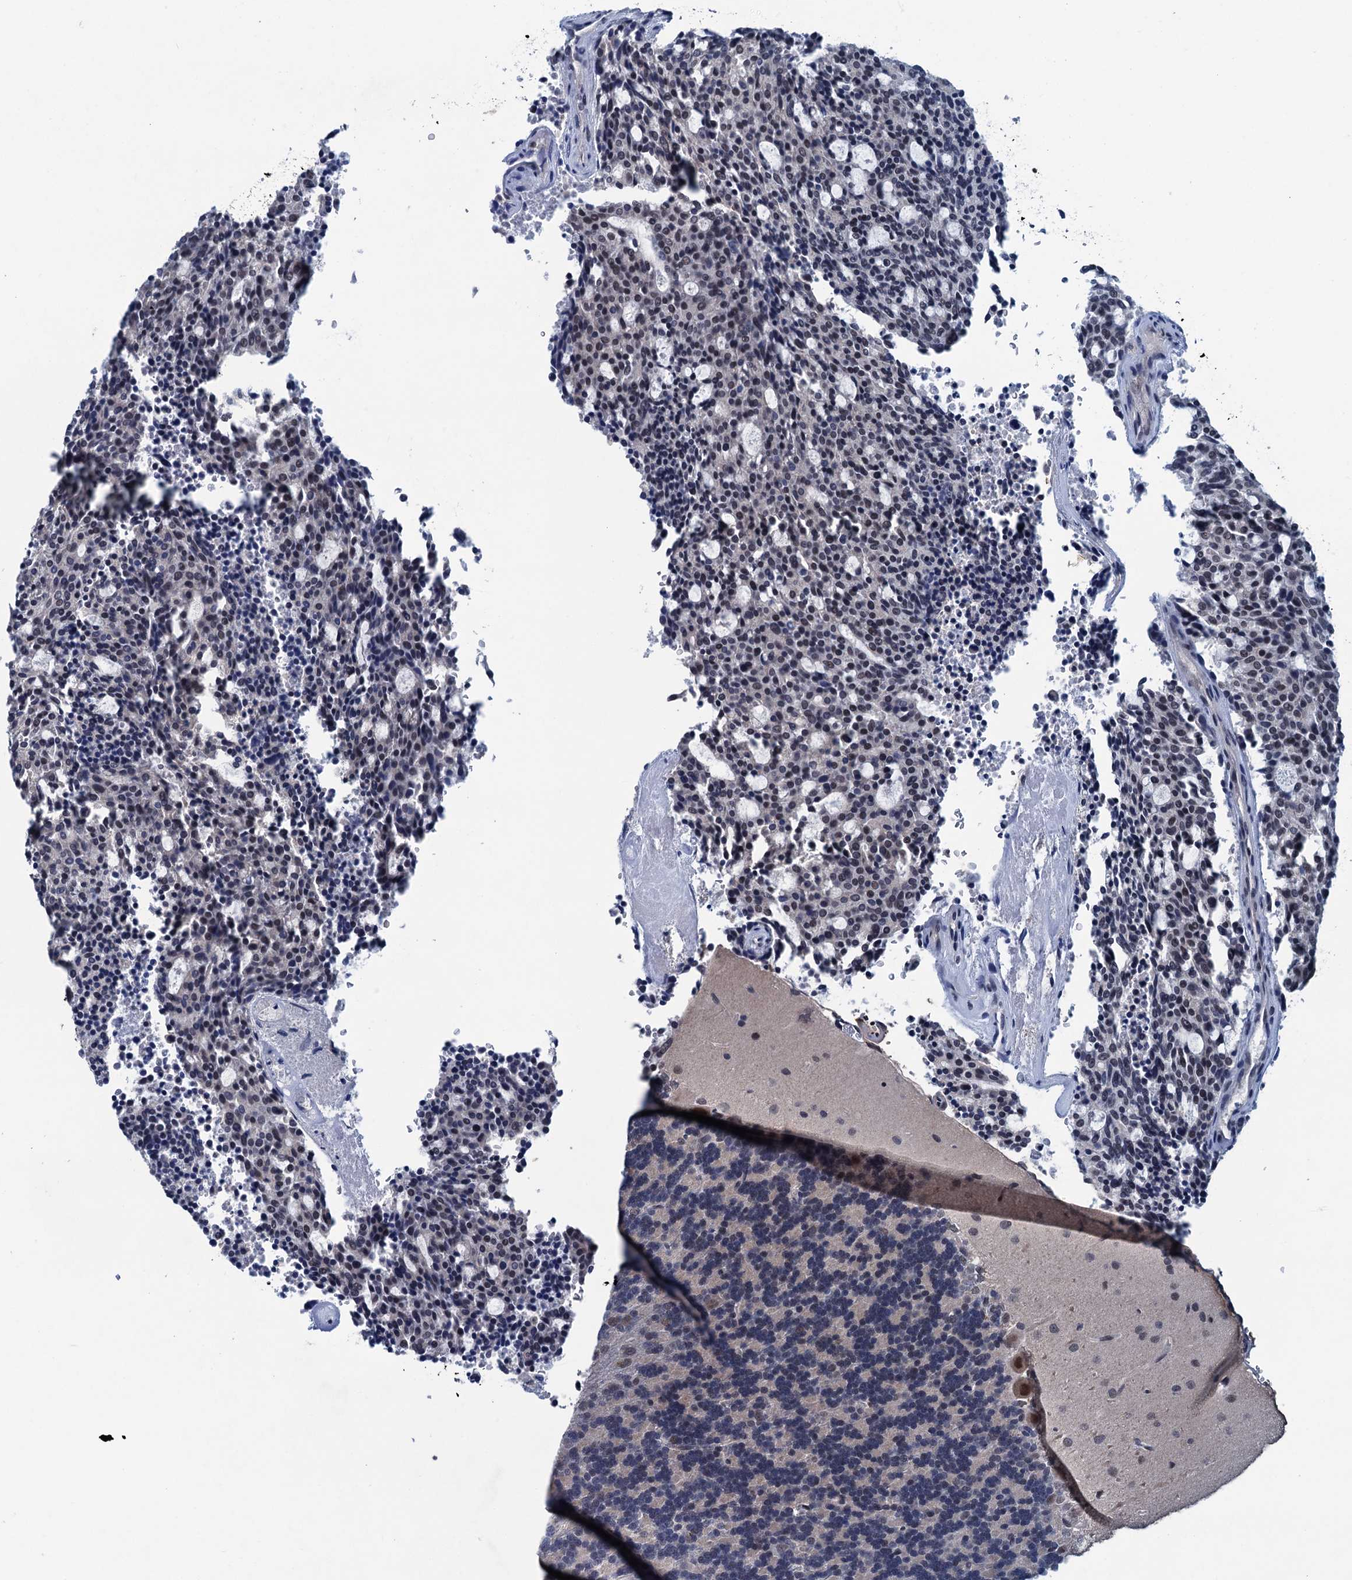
{"staining": {"intensity": "weak", "quantity": "<25%", "location": "nuclear"}, "tissue": "carcinoid", "cell_type": "Tumor cells", "image_type": "cancer", "snomed": [{"axis": "morphology", "description": "Carcinoid, malignant, NOS"}, {"axis": "topography", "description": "Pancreas"}], "caption": "Protein analysis of carcinoid exhibits no significant positivity in tumor cells.", "gene": "FNBP4", "patient": {"sex": "female", "age": 54}}